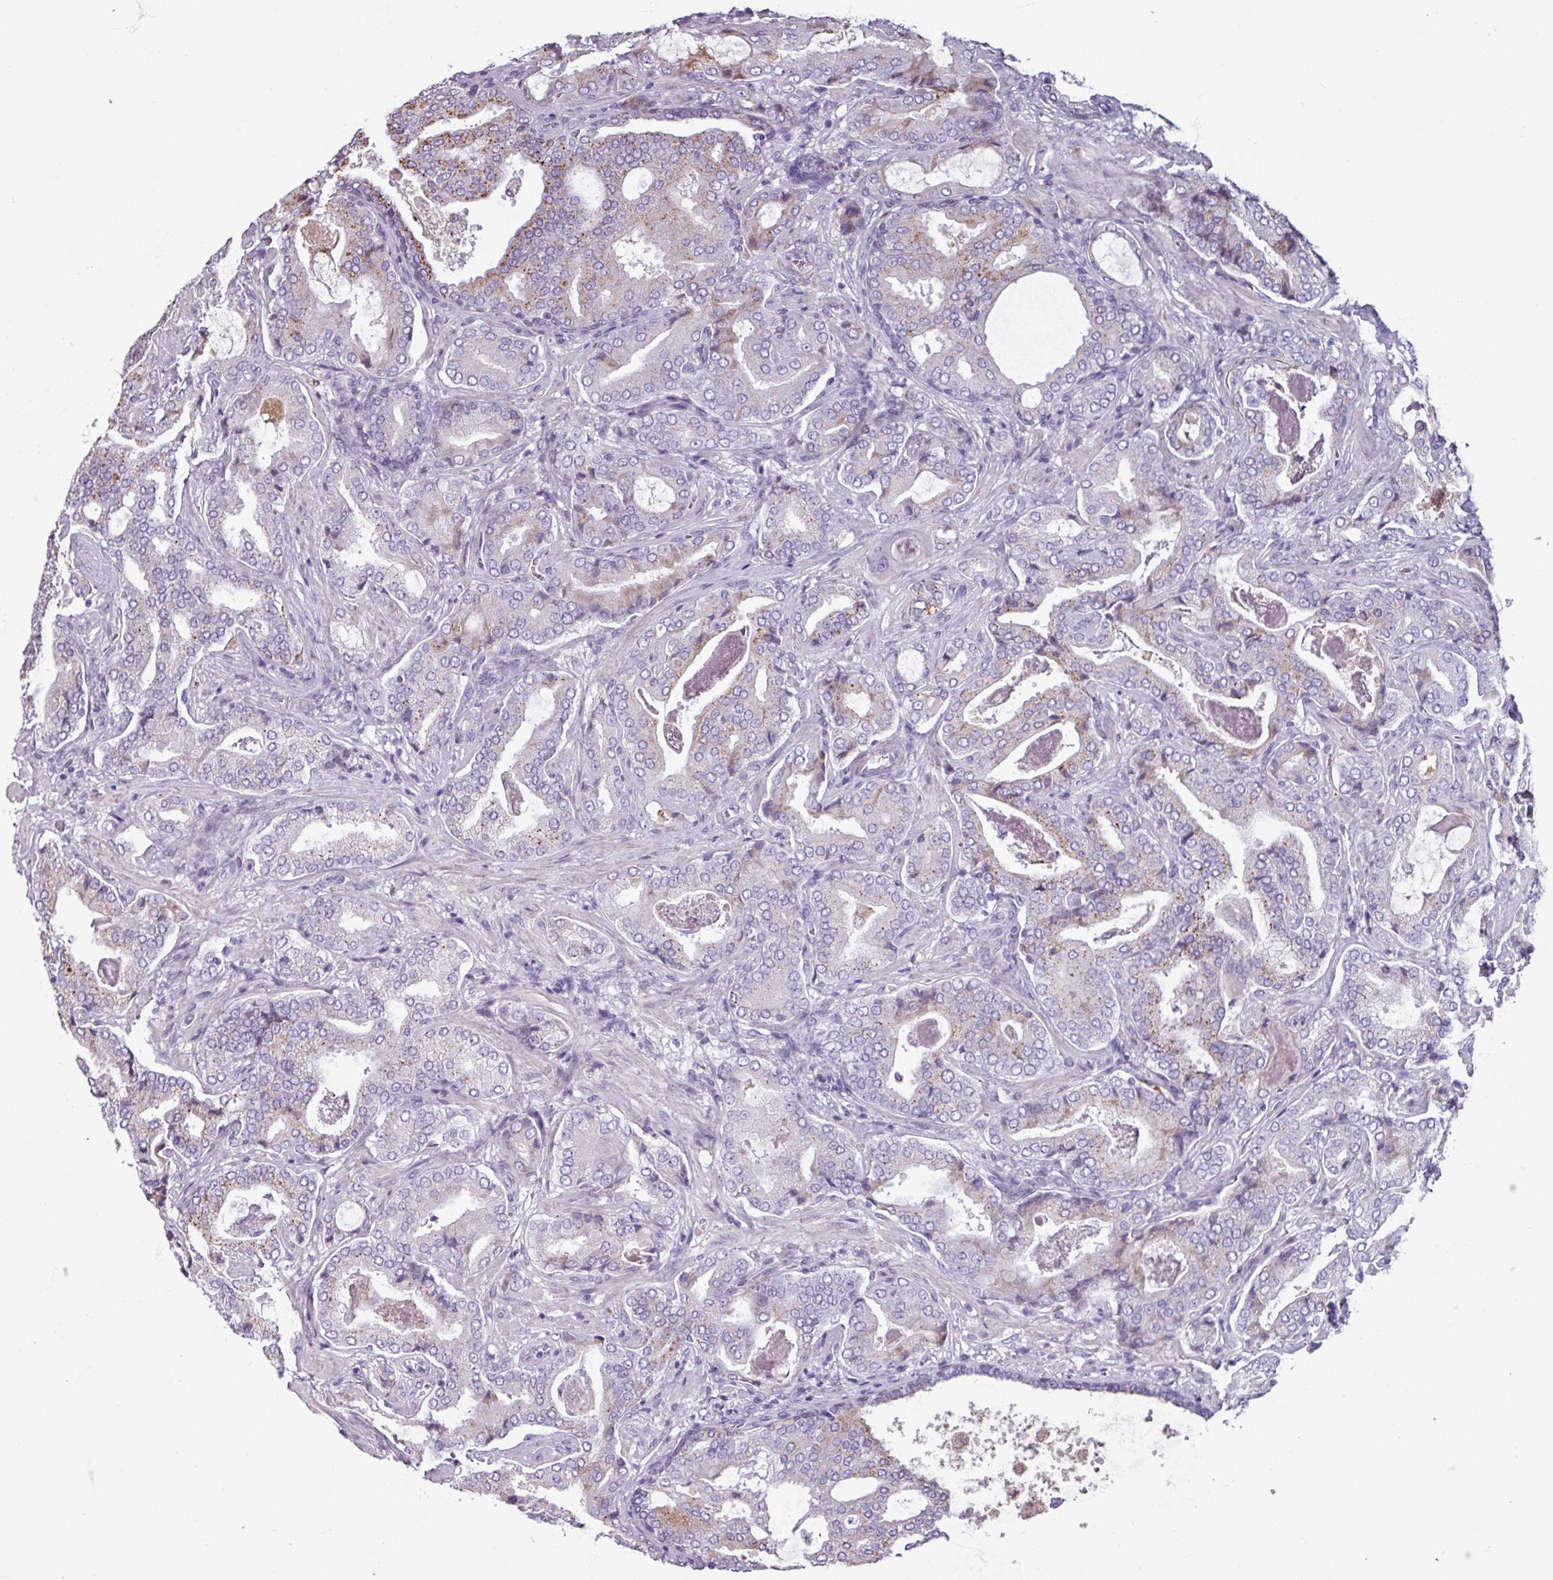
{"staining": {"intensity": "moderate", "quantity": "<25%", "location": "cytoplasmic/membranous"}, "tissue": "prostate cancer", "cell_type": "Tumor cells", "image_type": "cancer", "snomed": [{"axis": "morphology", "description": "Adenocarcinoma, High grade"}, {"axis": "topography", "description": "Prostate"}], "caption": "Moderate cytoplasmic/membranous positivity for a protein is seen in about <25% of tumor cells of prostate adenocarcinoma (high-grade) using immunohistochemistry (IHC).", "gene": "SPESP1", "patient": {"sex": "male", "age": 68}}